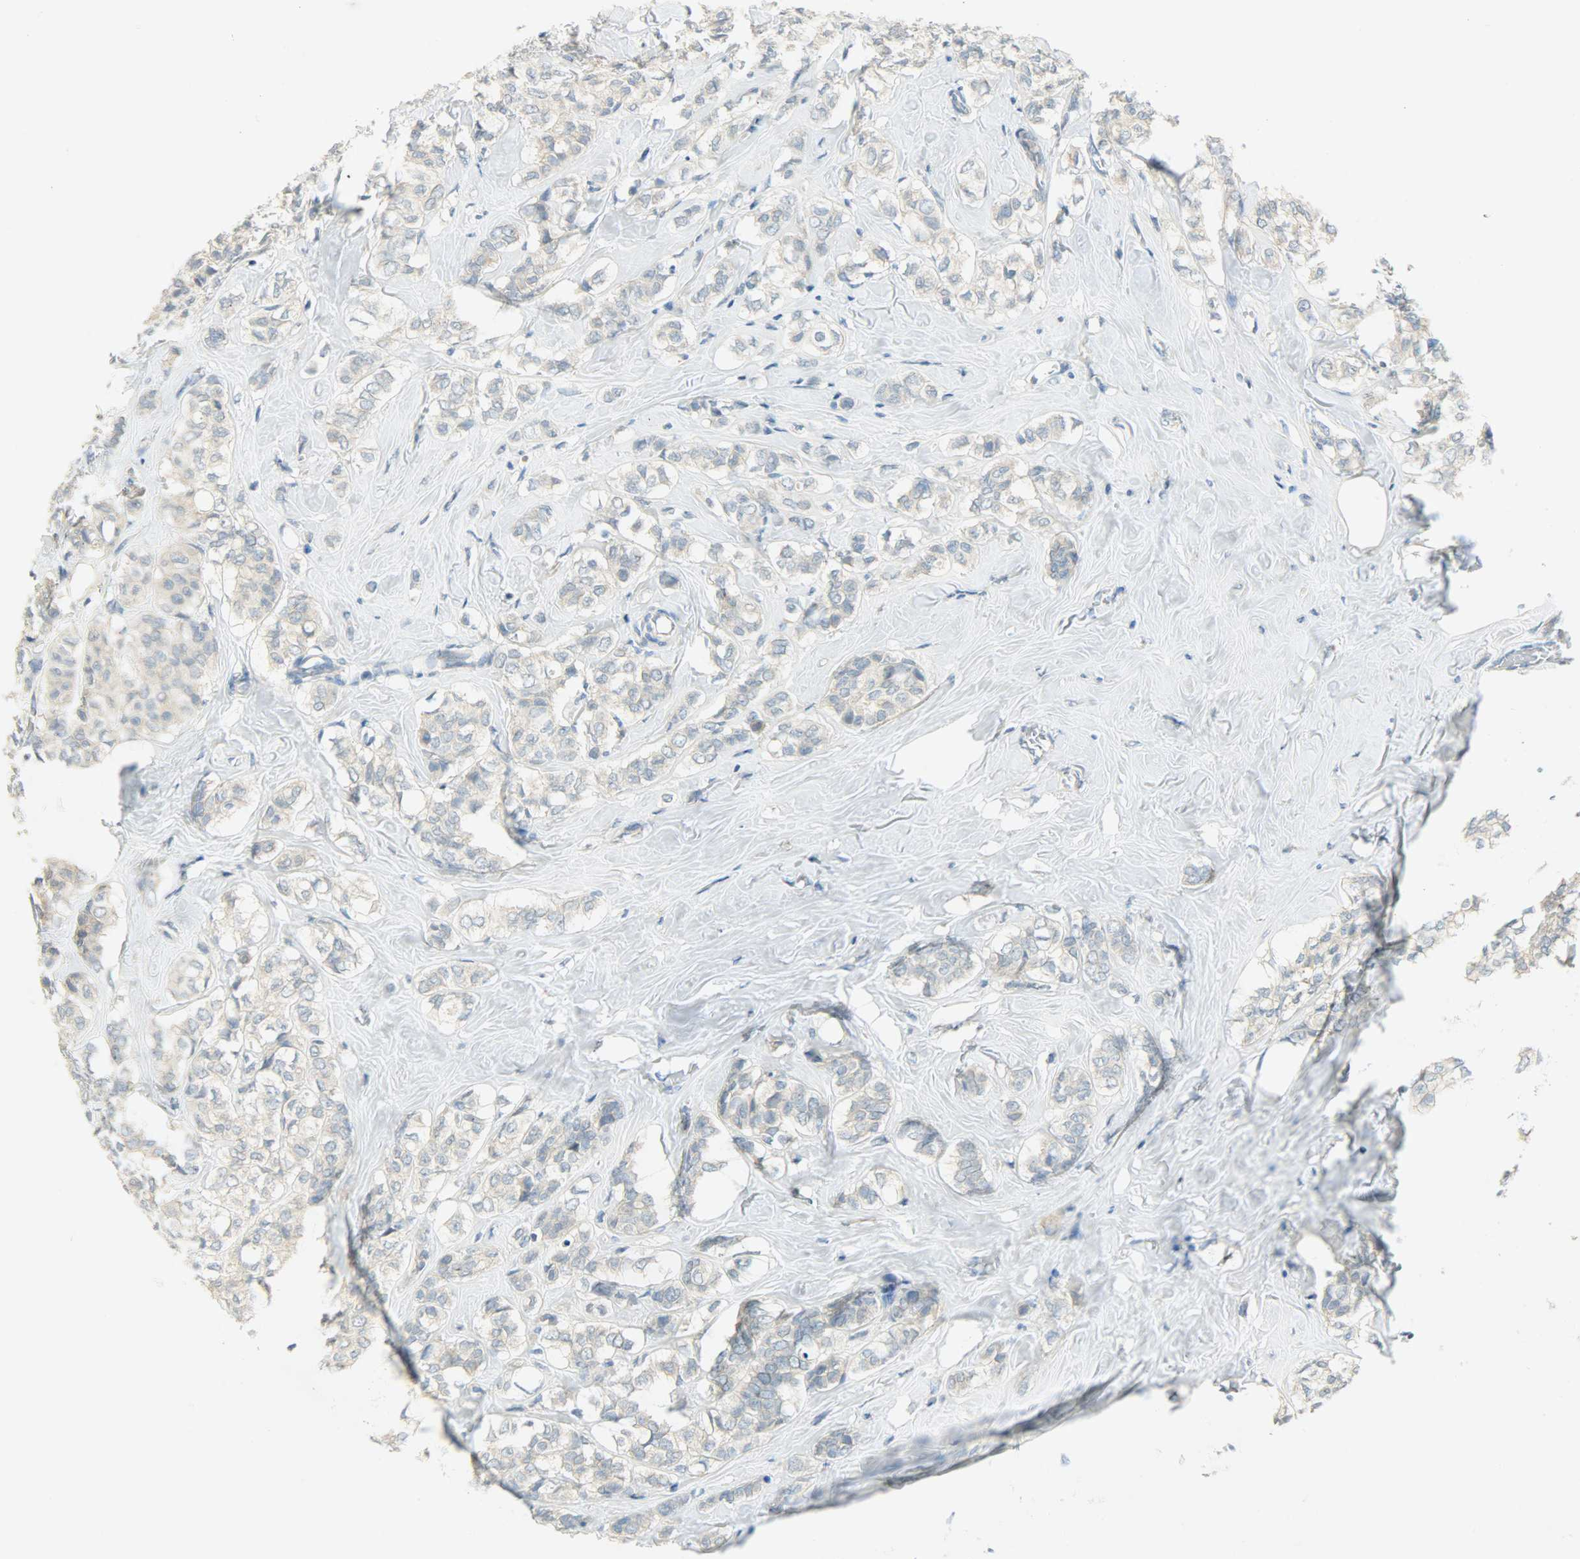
{"staining": {"intensity": "weak", "quantity": ">75%", "location": "cytoplasmic/membranous"}, "tissue": "breast cancer", "cell_type": "Tumor cells", "image_type": "cancer", "snomed": [{"axis": "morphology", "description": "Lobular carcinoma"}, {"axis": "topography", "description": "Breast"}], "caption": "Protein expression analysis of human breast cancer (lobular carcinoma) reveals weak cytoplasmic/membranous expression in approximately >75% of tumor cells. (Stains: DAB in brown, nuclei in blue, Microscopy: brightfield microscopy at high magnification).", "gene": "DSG2", "patient": {"sex": "female", "age": 60}}